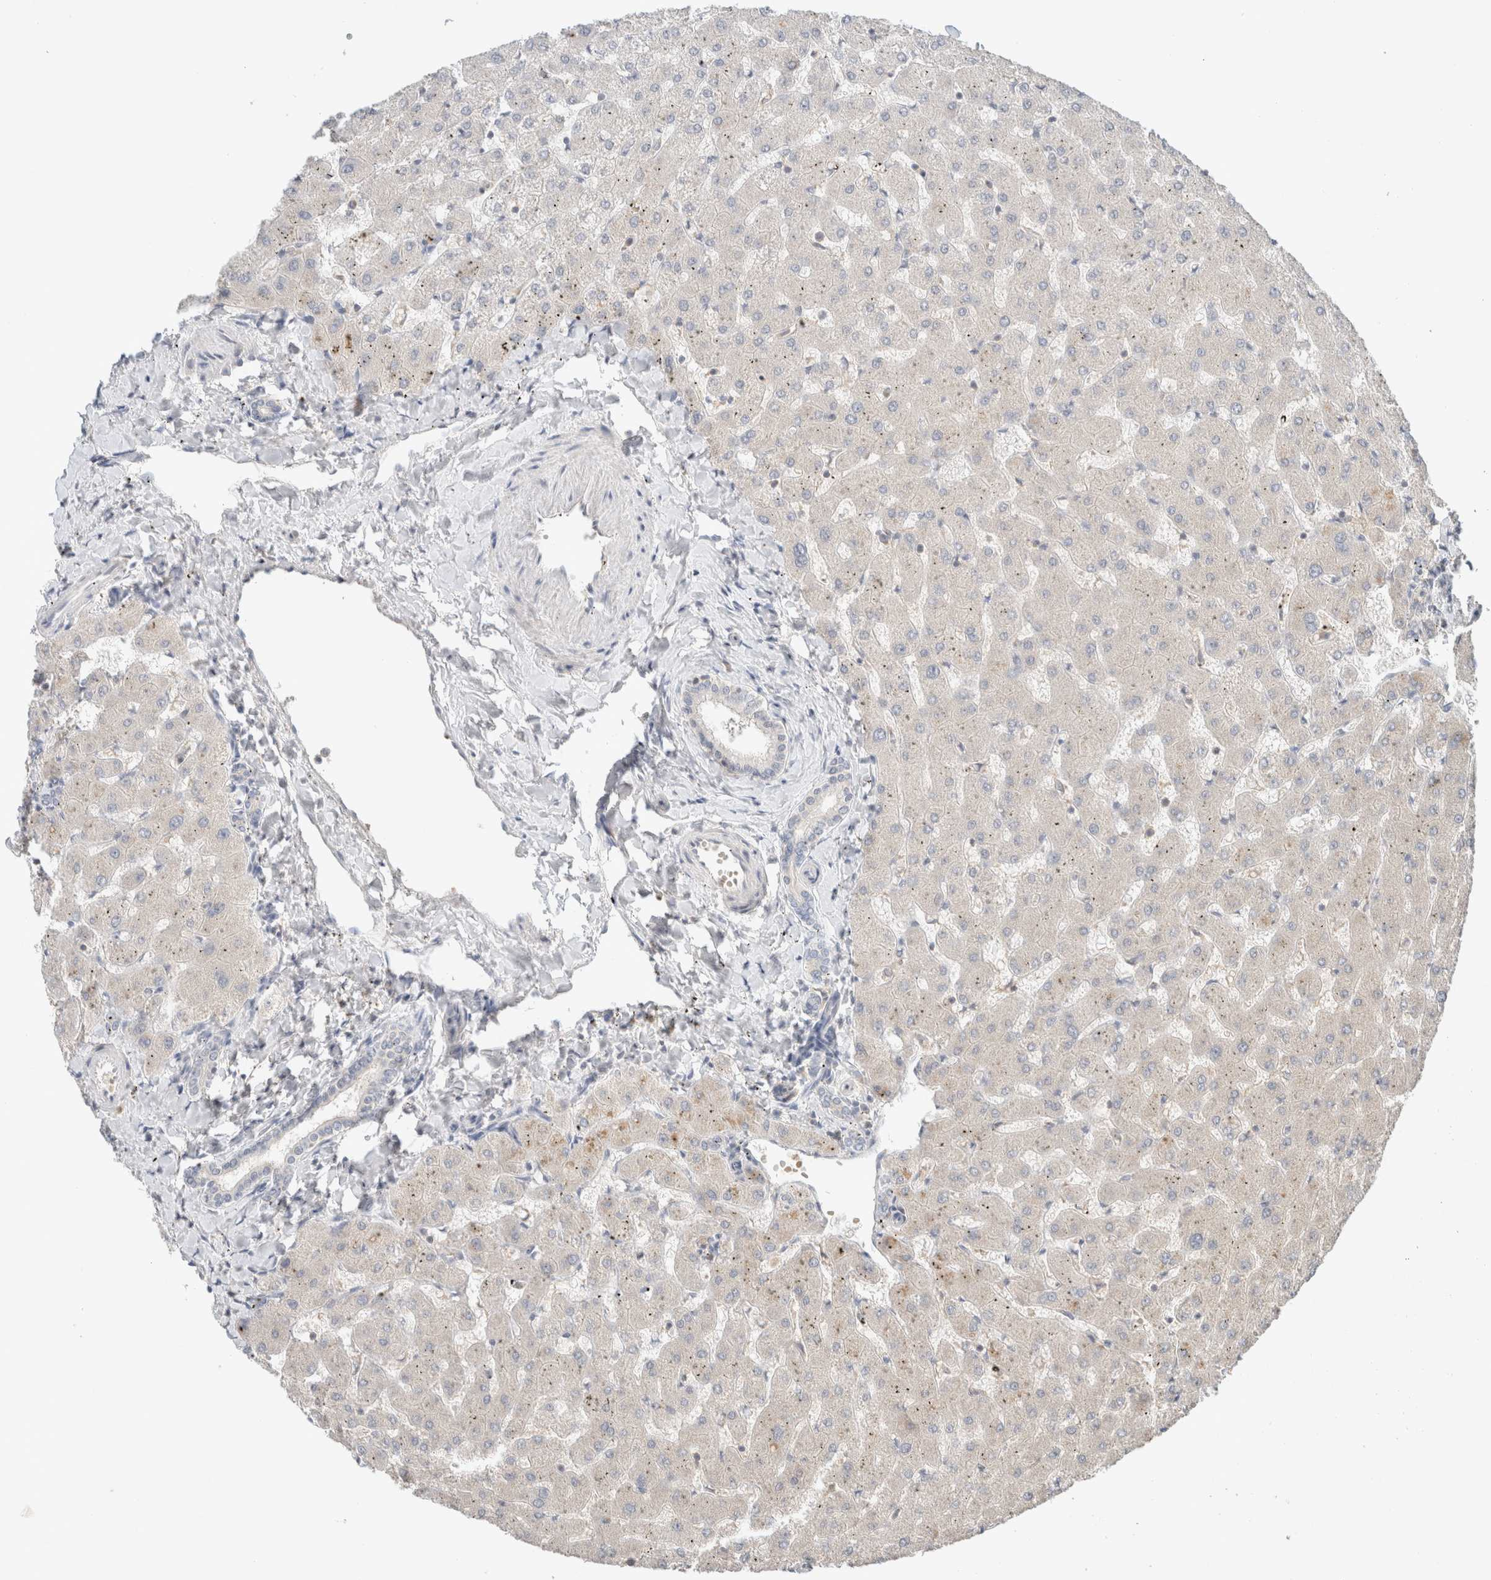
{"staining": {"intensity": "negative", "quantity": "none", "location": "none"}, "tissue": "liver", "cell_type": "Cholangiocytes", "image_type": "normal", "snomed": [{"axis": "morphology", "description": "Normal tissue, NOS"}, {"axis": "topography", "description": "Liver"}], "caption": "Cholangiocytes show no significant protein positivity in benign liver. (DAB (3,3'-diaminobenzidine) immunohistochemistry (IHC), high magnification).", "gene": "MRM3", "patient": {"sex": "female", "age": 63}}